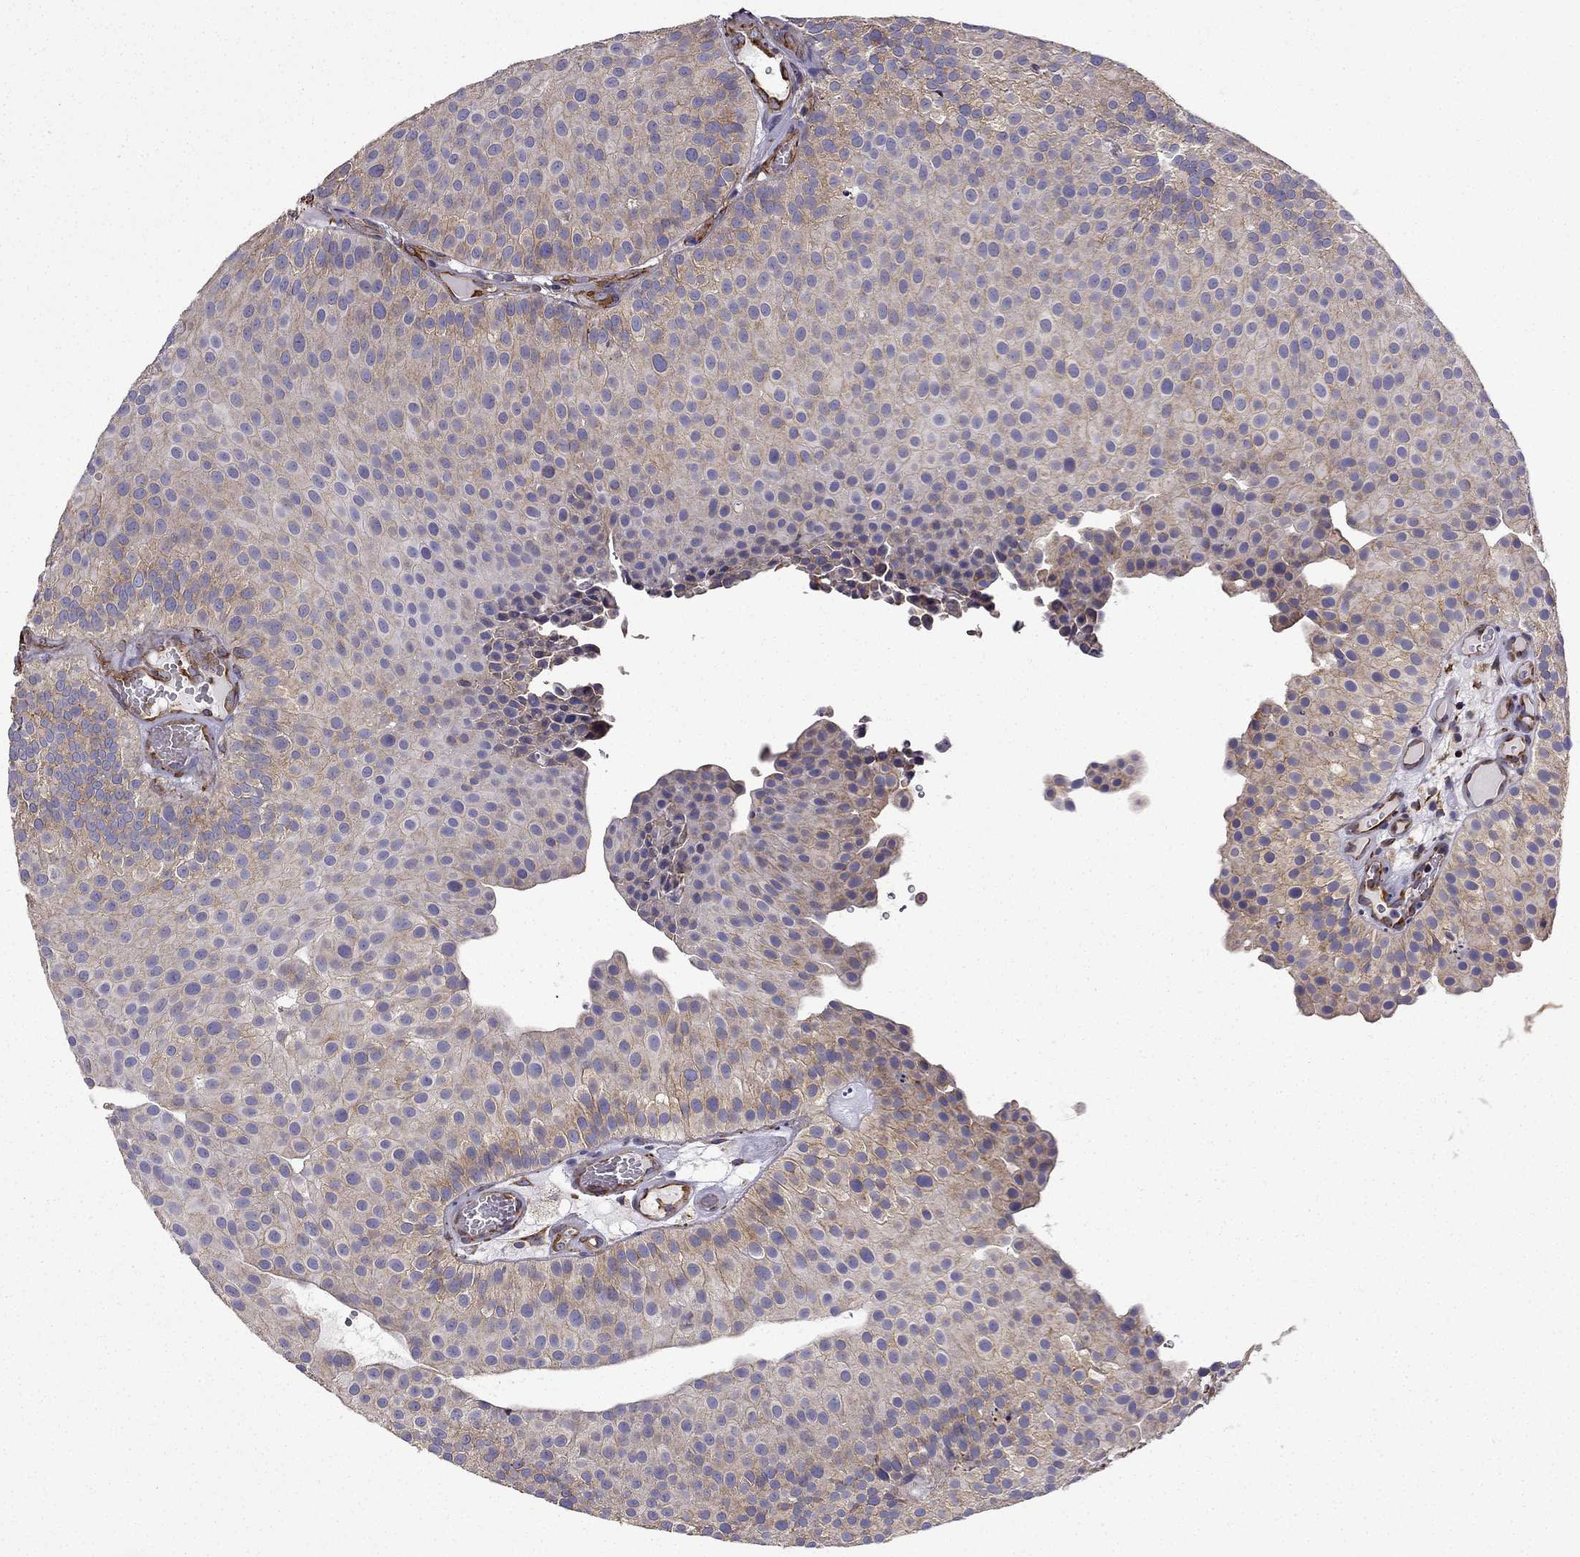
{"staining": {"intensity": "moderate", "quantity": "<25%", "location": "cytoplasmic/membranous"}, "tissue": "urothelial cancer", "cell_type": "Tumor cells", "image_type": "cancer", "snomed": [{"axis": "morphology", "description": "Urothelial carcinoma, Low grade"}, {"axis": "topography", "description": "Urinary bladder"}], "caption": "A high-resolution image shows IHC staining of urothelial cancer, which demonstrates moderate cytoplasmic/membranous positivity in about <25% of tumor cells. Using DAB (brown) and hematoxylin (blue) stains, captured at high magnification using brightfield microscopy.", "gene": "MAP4", "patient": {"sex": "female", "age": 87}}